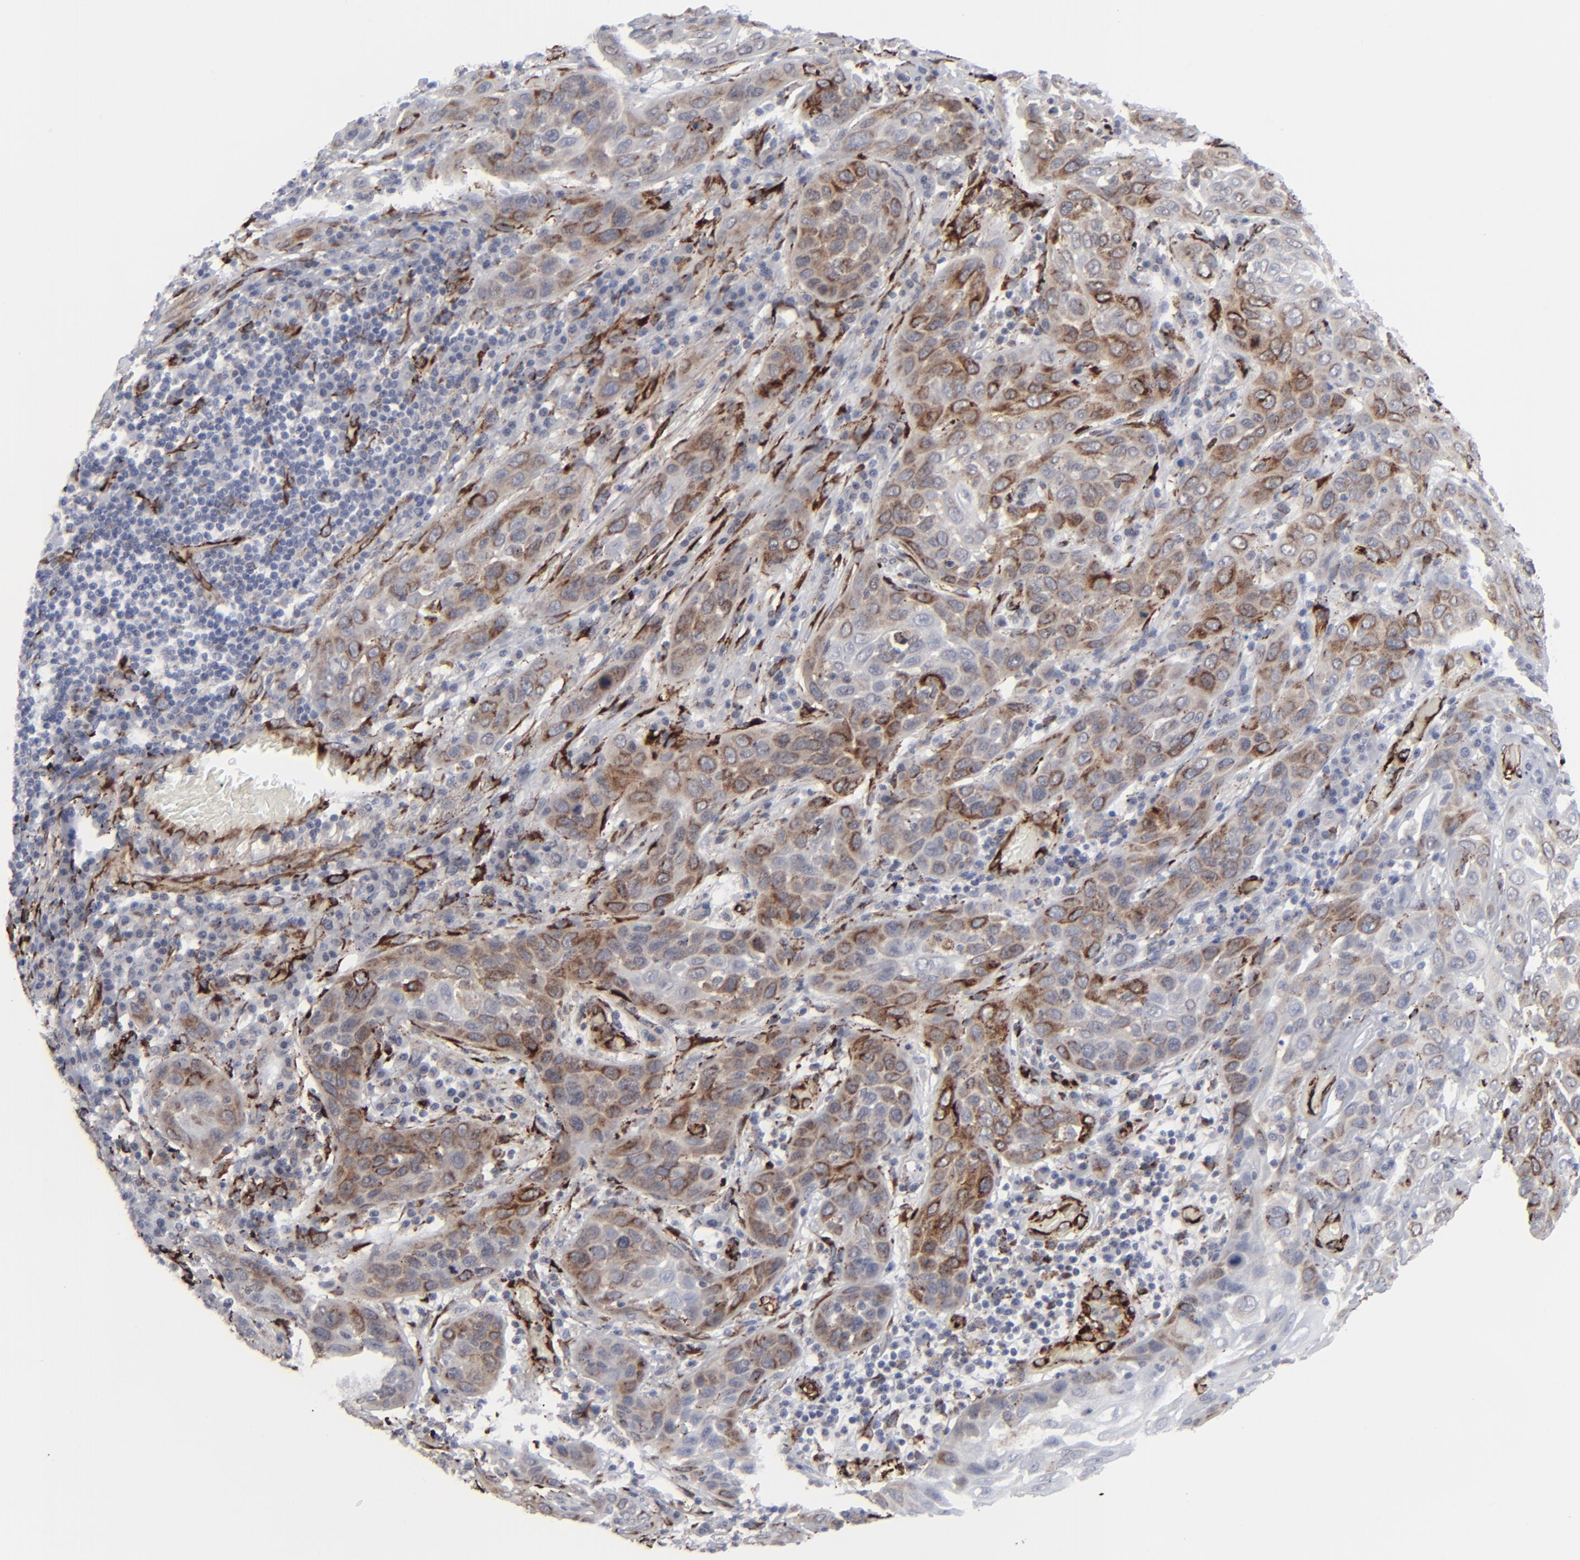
{"staining": {"intensity": "moderate", "quantity": "25%-75%", "location": "nuclear"}, "tissue": "skin cancer", "cell_type": "Tumor cells", "image_type": "cancer", "snomed": [{"axis": "morphology", "description": "Squamous cell carcinoma, NOS"}, {"axis": "topography", "description": "Skin"}], "caption": "Protein expression analysis of human skin squamous cell carcinoma reveals moderate nuclear expression in about 25%-75% of tumor cells. (DAB (3,3'-diaminobenzidine) IHC with brightfield microscopy, high magnification).", "gene": "SPARC", "patient": {"sex": "male", "age": 84}}